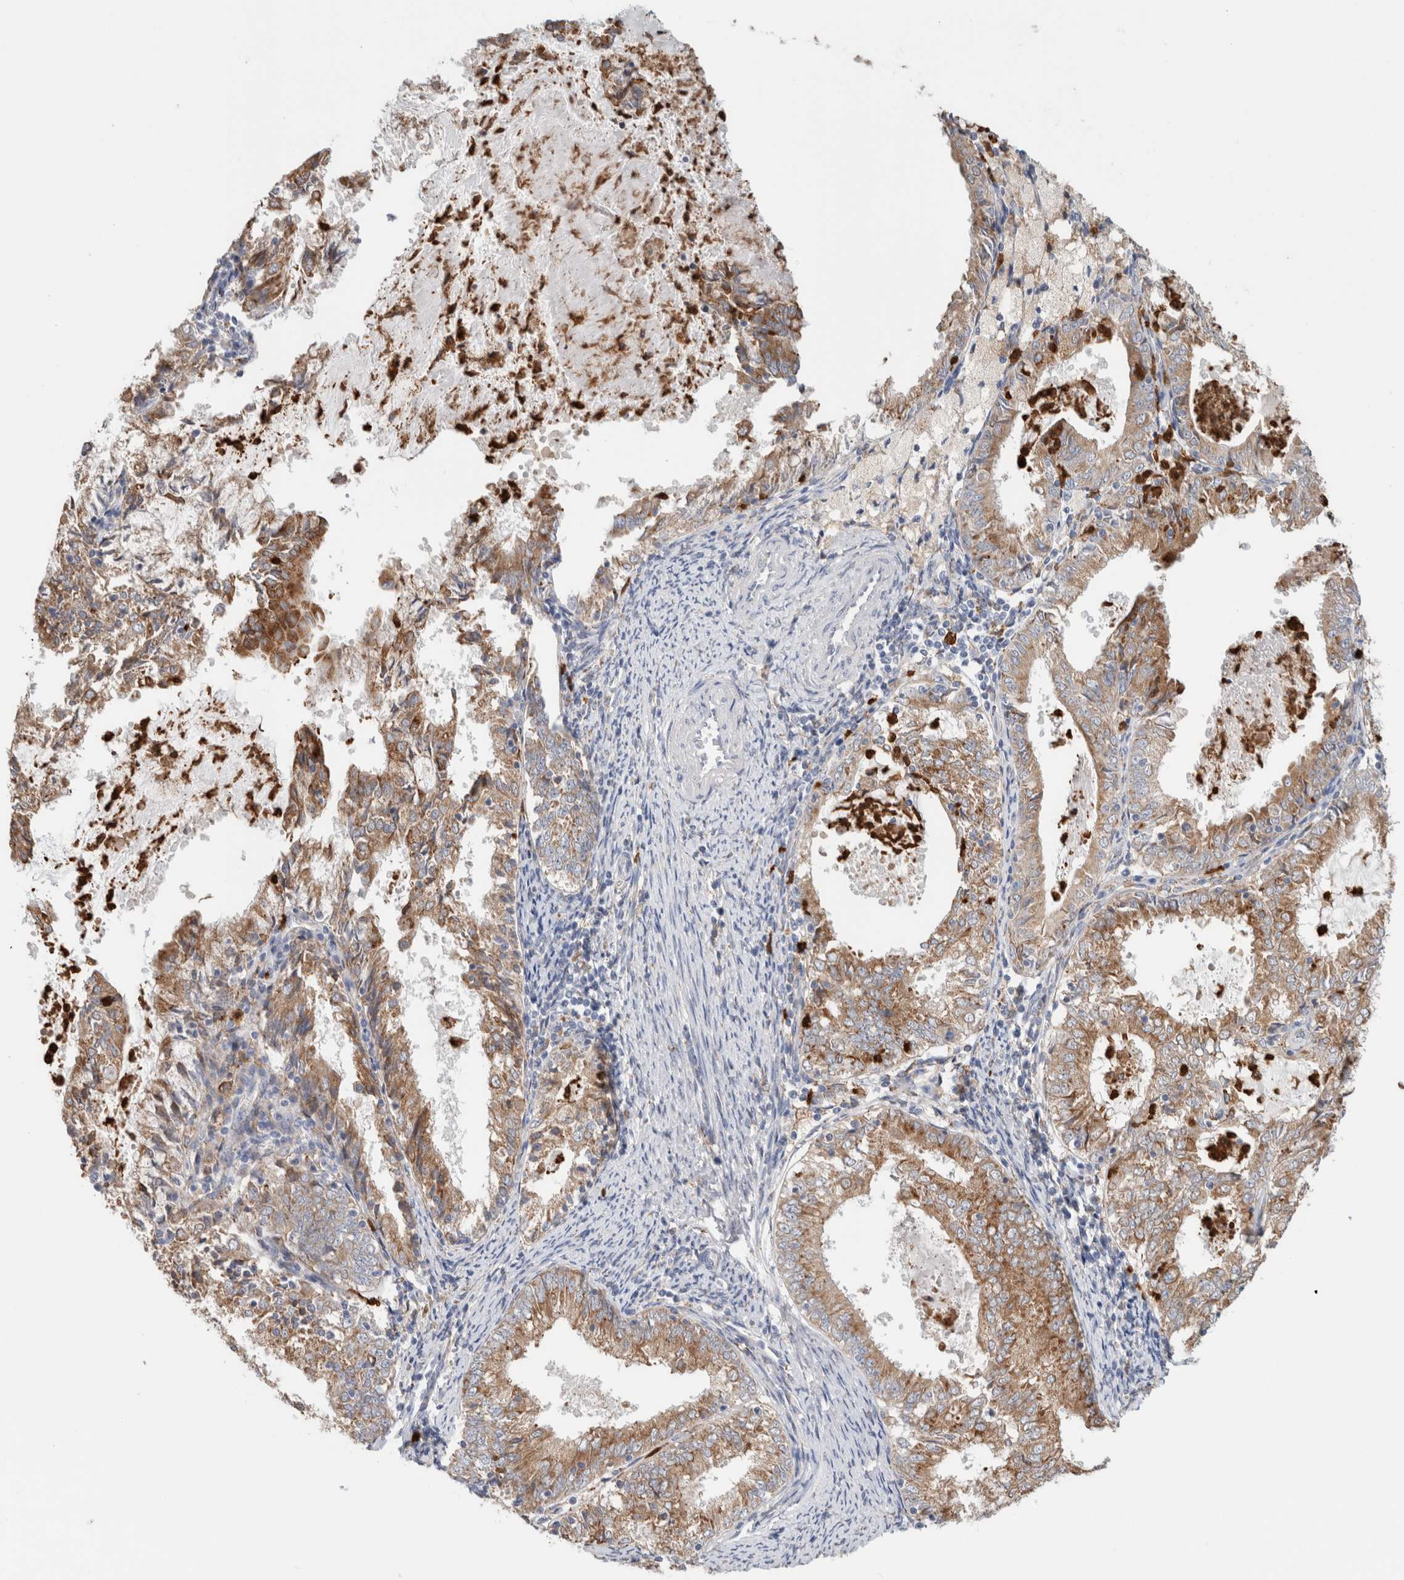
{"staining": {"intensity": "moderate", "quantity": "25%-75%", "location": "cytoplasmic/membranous"}, "tissue": "endometrial cancer", "cell_type": "Tumor cells", "image_type": "cancer", "snomed": [{"axis": "morphology", "description": "Adenocarcinoma, NOS"}, {"axis": "topography", "description": "Endometrium"}], "caption": "Endometrial adenocarcinoma stained with DAB (3,3'-diaminobenzidine) immunohistochemistry (IHC) shows medium levels of moderate cytoplasmic/membranous positivity in about 25%-75% of tumor cells.", "gene": "P4HA1", "patient": {"sex": "female", "age": 57}}